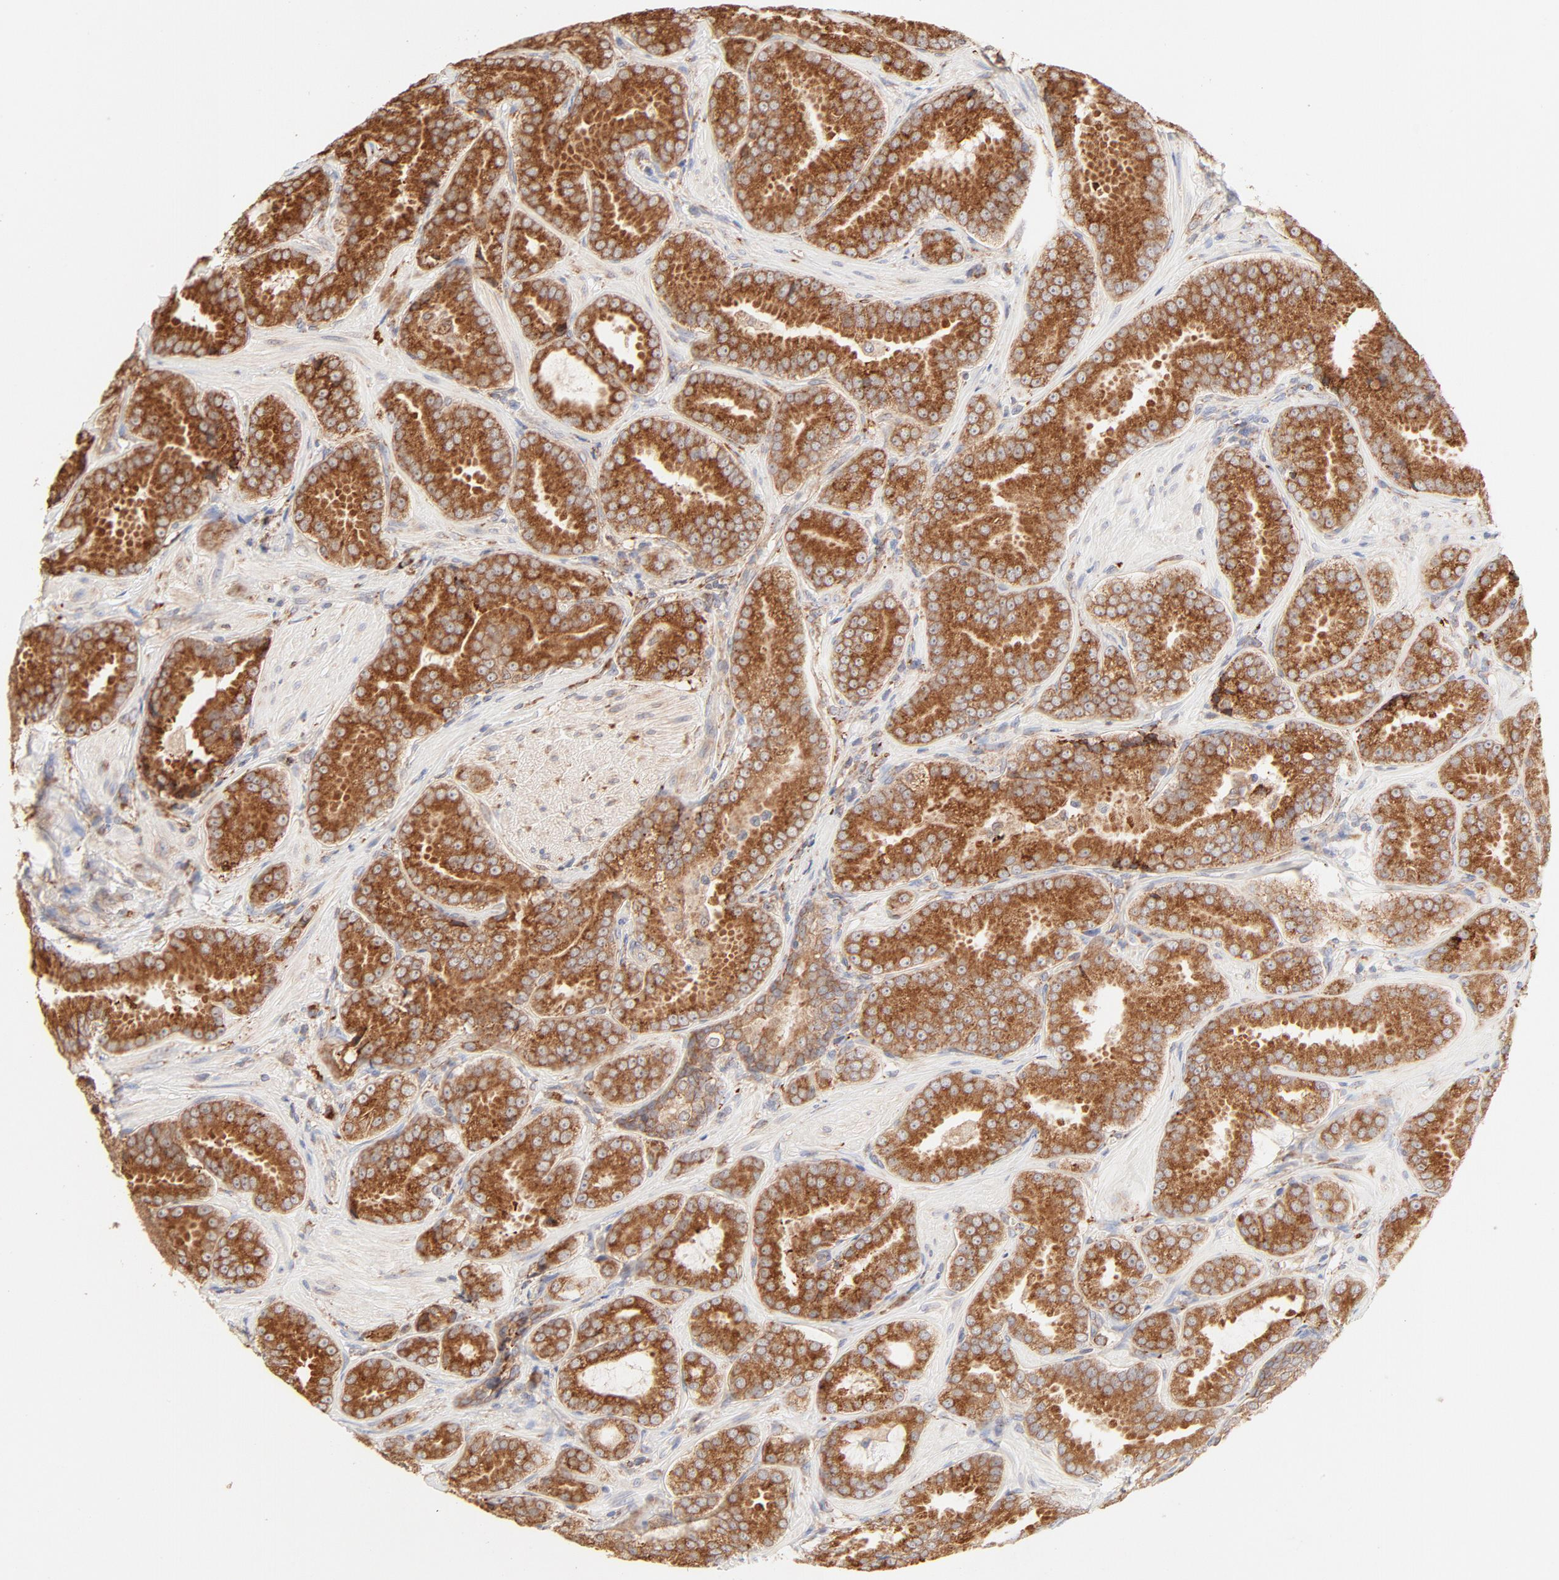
{"staining": {"intensity": "strong", "quantity": ">75%", "location": "cytoplasmic/membranous"}, "tissue": "prostate cancer", "cell_type": "Tumor cells", "image_type": "cancer", "snomed": [{"axis": "morphology", "description": "Adenocarcinoma, Low grade"}, {"axis": "topography", "description": "Prostate"}], "caption": "The histopathology image demonstrates immunohistochemical staining of prostate adenocarcinoma (low-grade). There is strong cytoplasmic/membranous positivity is identified in about >75% of tumor cells.", "gene": "PARP12", "patient": {"sex": "male", "age": 59}}